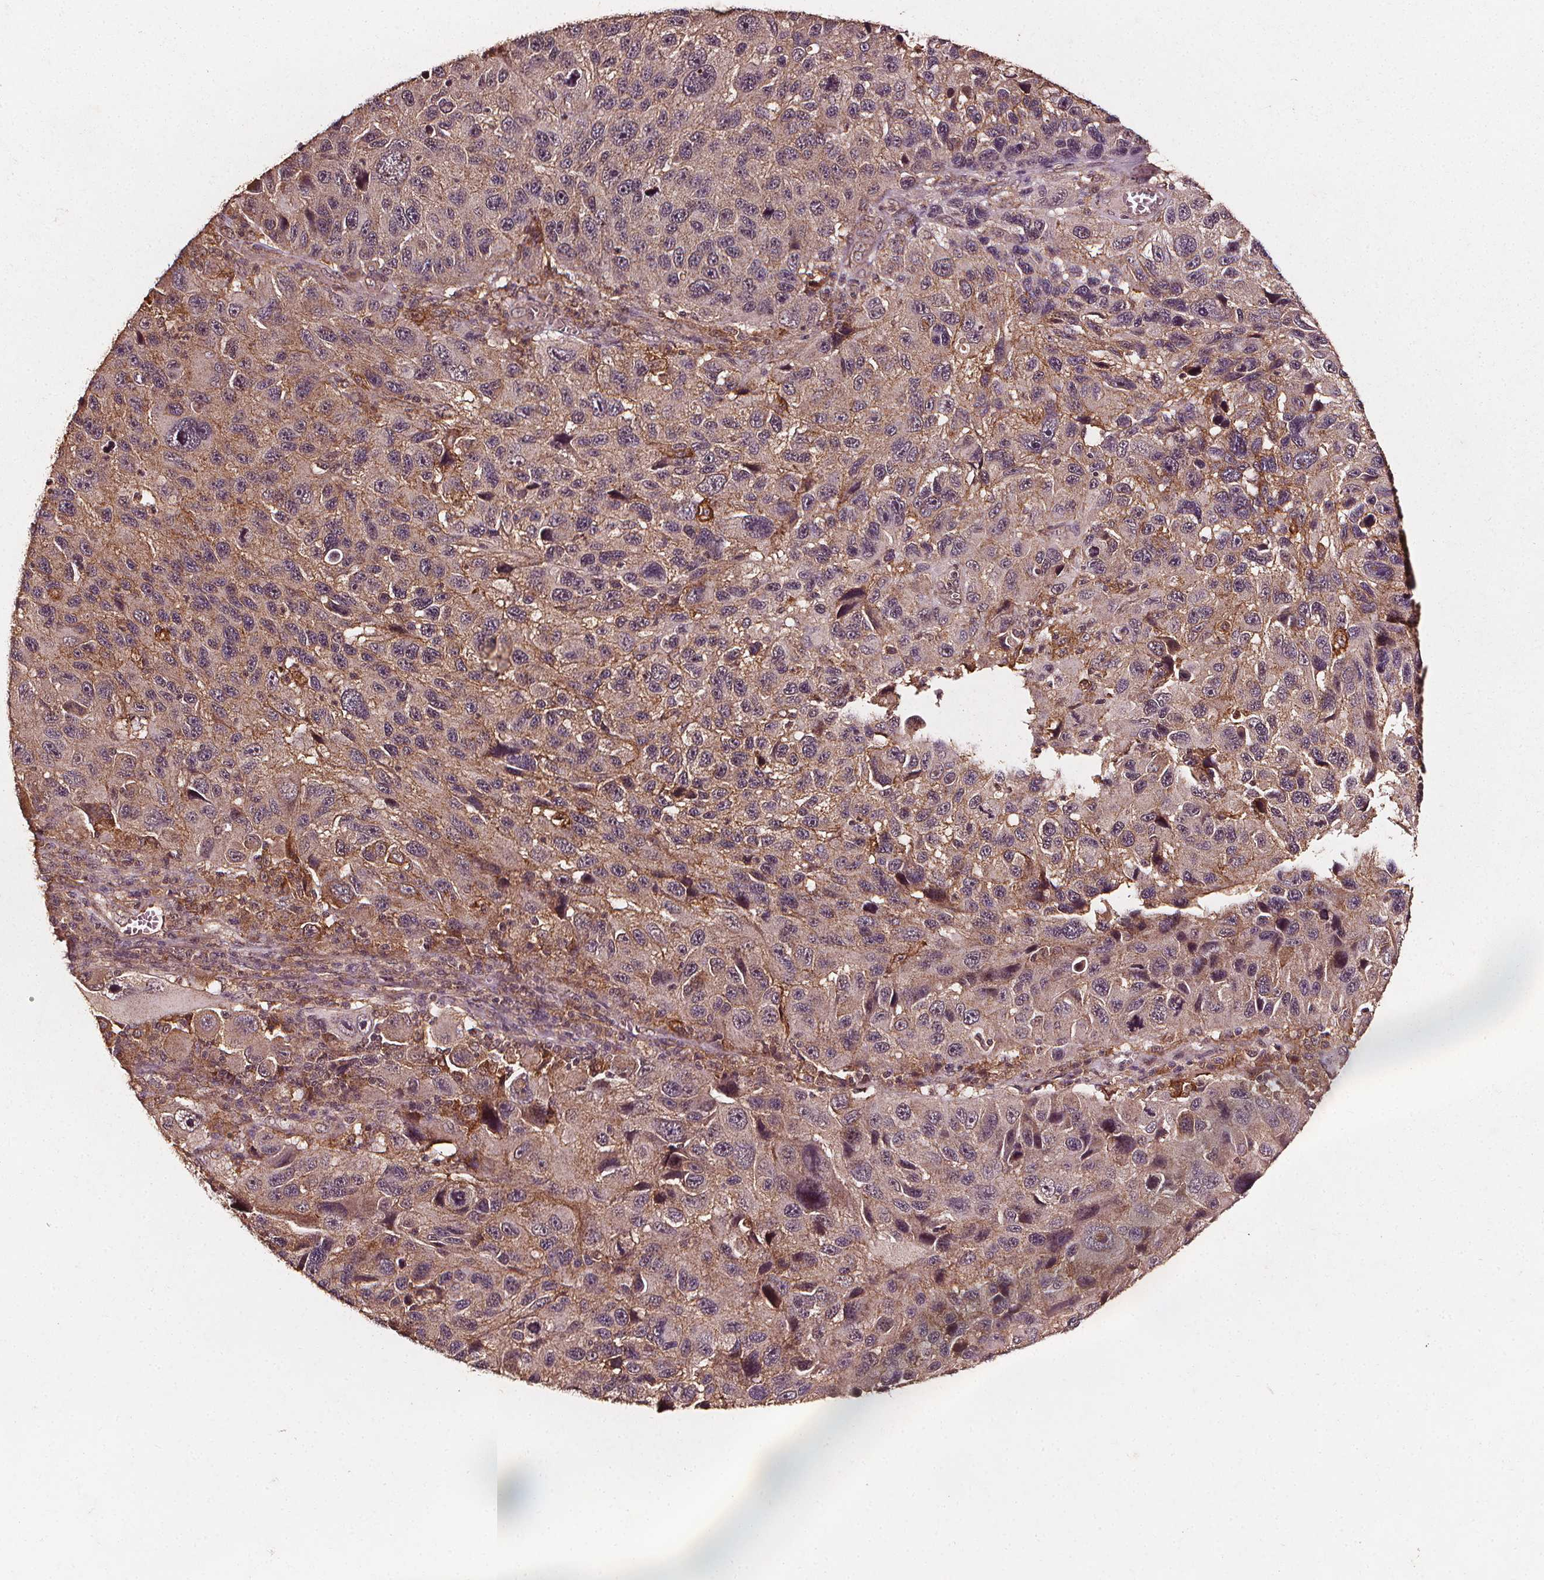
{"staining": {"intensity": "weak", "quantity": "<25%", "location": "cytoplasmic/membranous"}, "tissue": "melanoma", "cell_type": "Tumor cells", "image_type": "cancer", "snomed": [{"axis": "morphology", "description": "Malignant melanoma, NOS"}, {"axis": "topography", "description": "Skin"}], "caption": "This is an IHC histopathology image of human melanoma. There is no expression in tumor cells.", "gene": "ABCA1", "patient": {"sex": "male", "age": 53}}